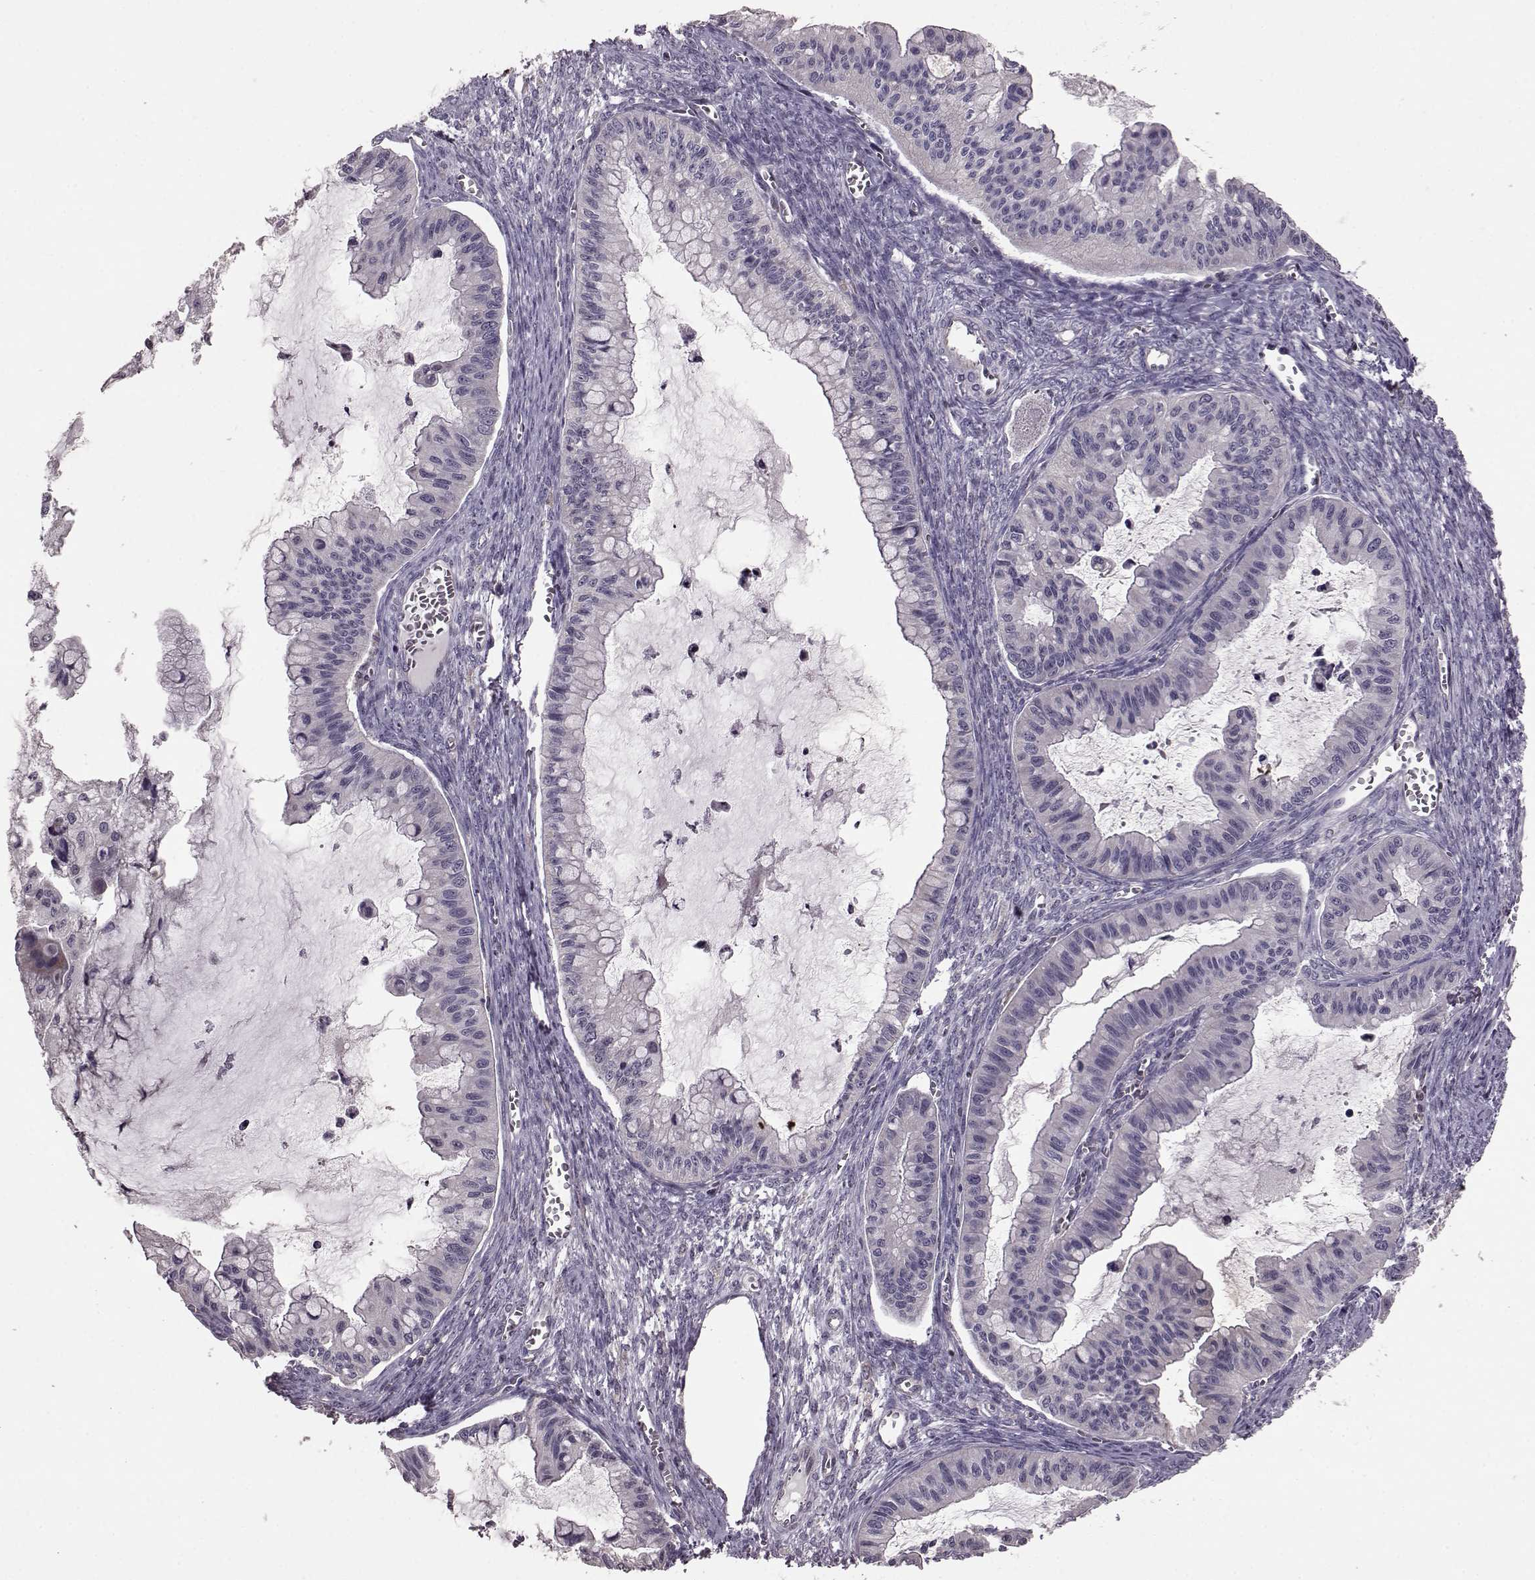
{"staining": {"intensity": "negative", "quantity": "none", "location": "none"}, "tissue": "ovarian cancer", "cell_type": "Tumor cells", "image_type": "cancer", "snomed": [{"axis": "morphology", "description": "Cystadenocarcinoma, mucinous, NOS"}, {"axis": "topography", "description": "Ovary"}], "caption": "IHC of human ovarian cancer (mucinous cystadenocarcinoma) shows no staining in tumor cells.", "gene": "CDC42SE1", "patient": {"sex": "female", "age": 72}}